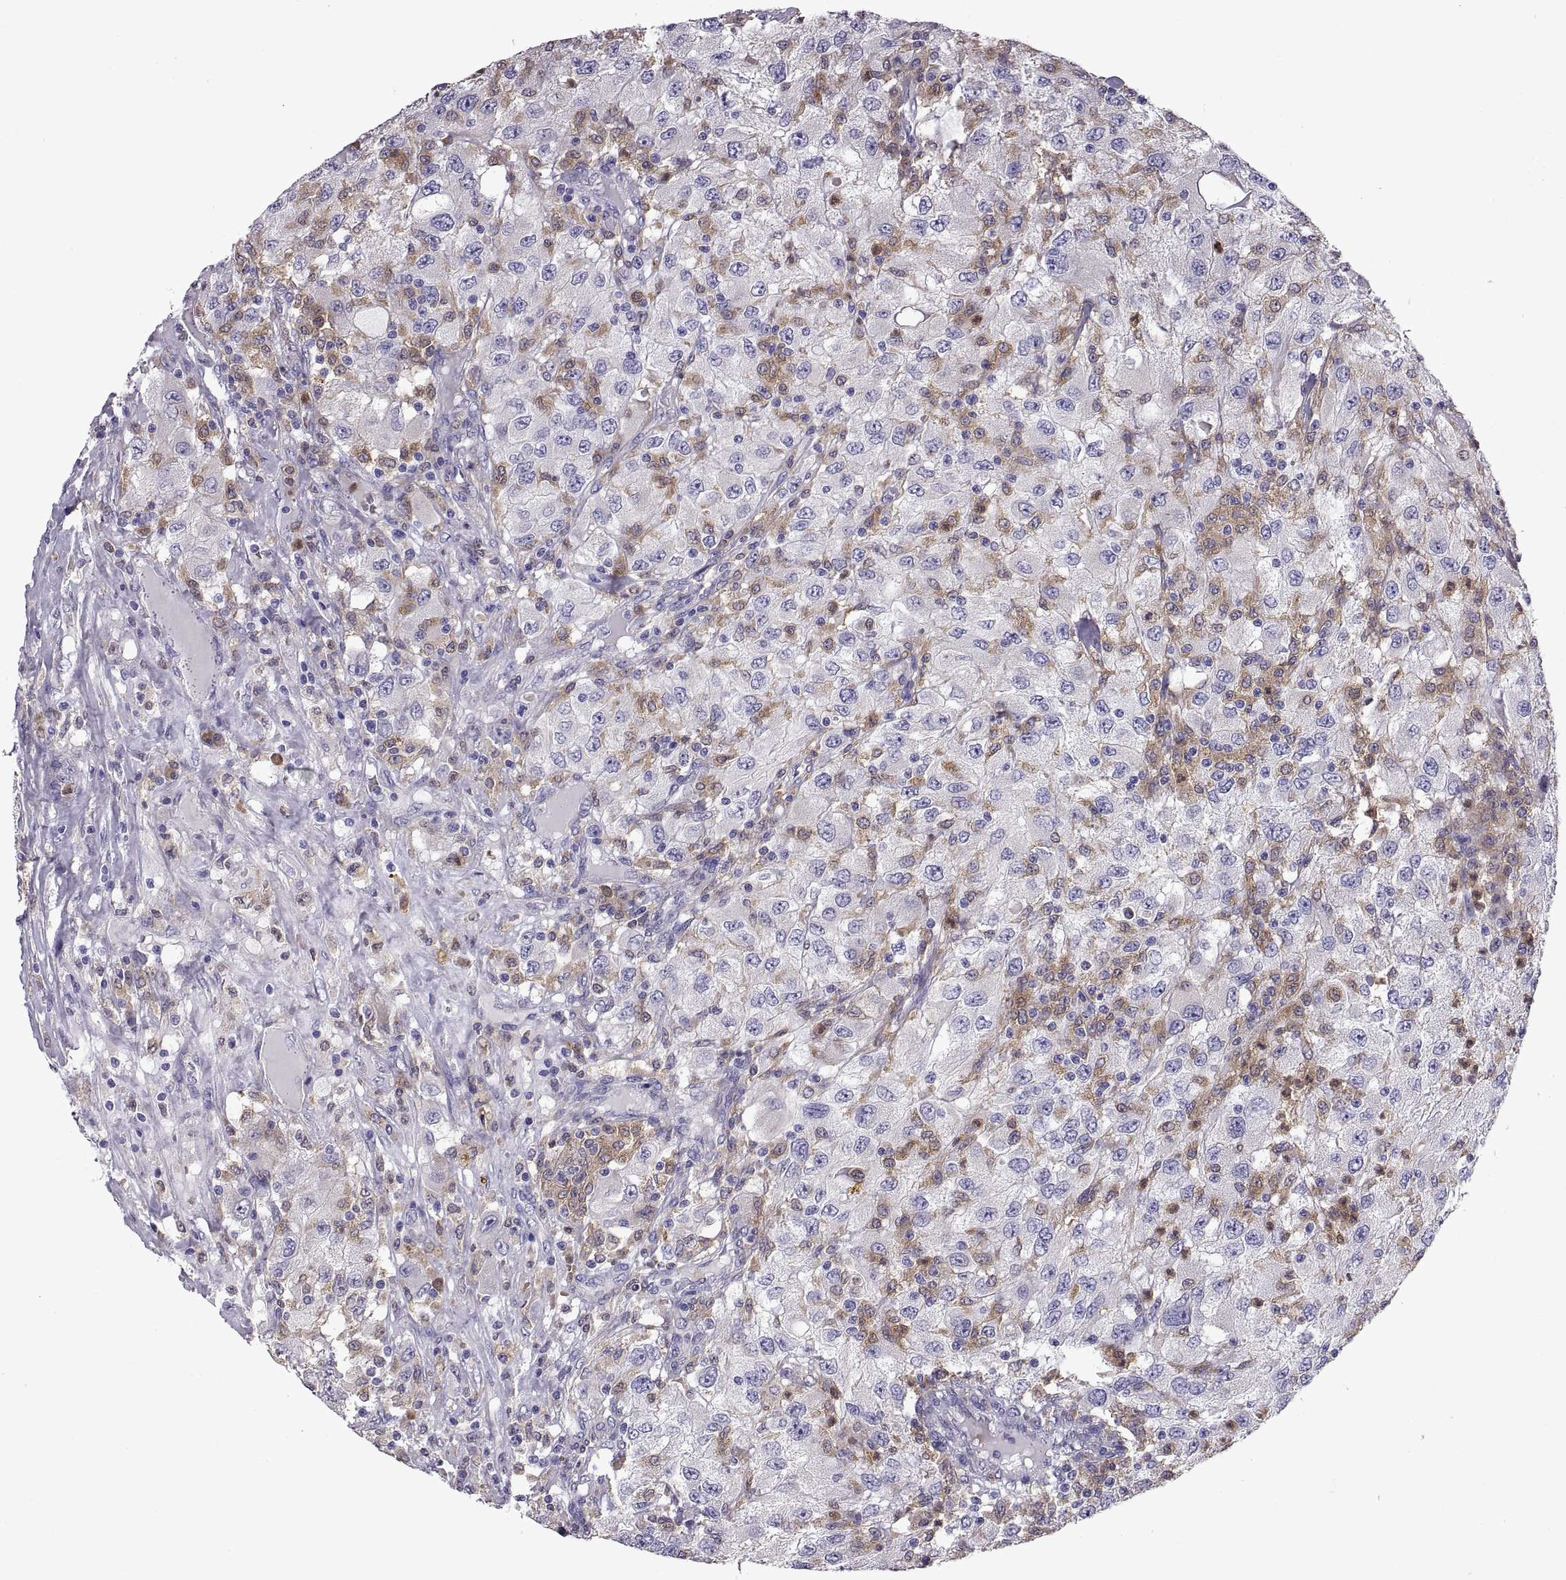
{"staining": {"intensity": "negative", "quantity": "none", "location": "none"}, "tissue": "renal cancer", "cell_type": "Tumor cells", "image_type": "cancer", "snomed": [{"axis": "morphology", "description": "Adenocarcinoma, NOS"}, {"axis": "topography", "description": "Kidney"}], "caption": "Tumor cells show no significant expression in renal cancer. (Stains: DAB (3,3'-diaminobenzidine) immunohistochemistry (IHC) with hematoxylin counter stain, Microscopy: brightfield microscopy at high magnification).", "gene": "DOK3", "patient": {"sex": "female", "age": 67}}